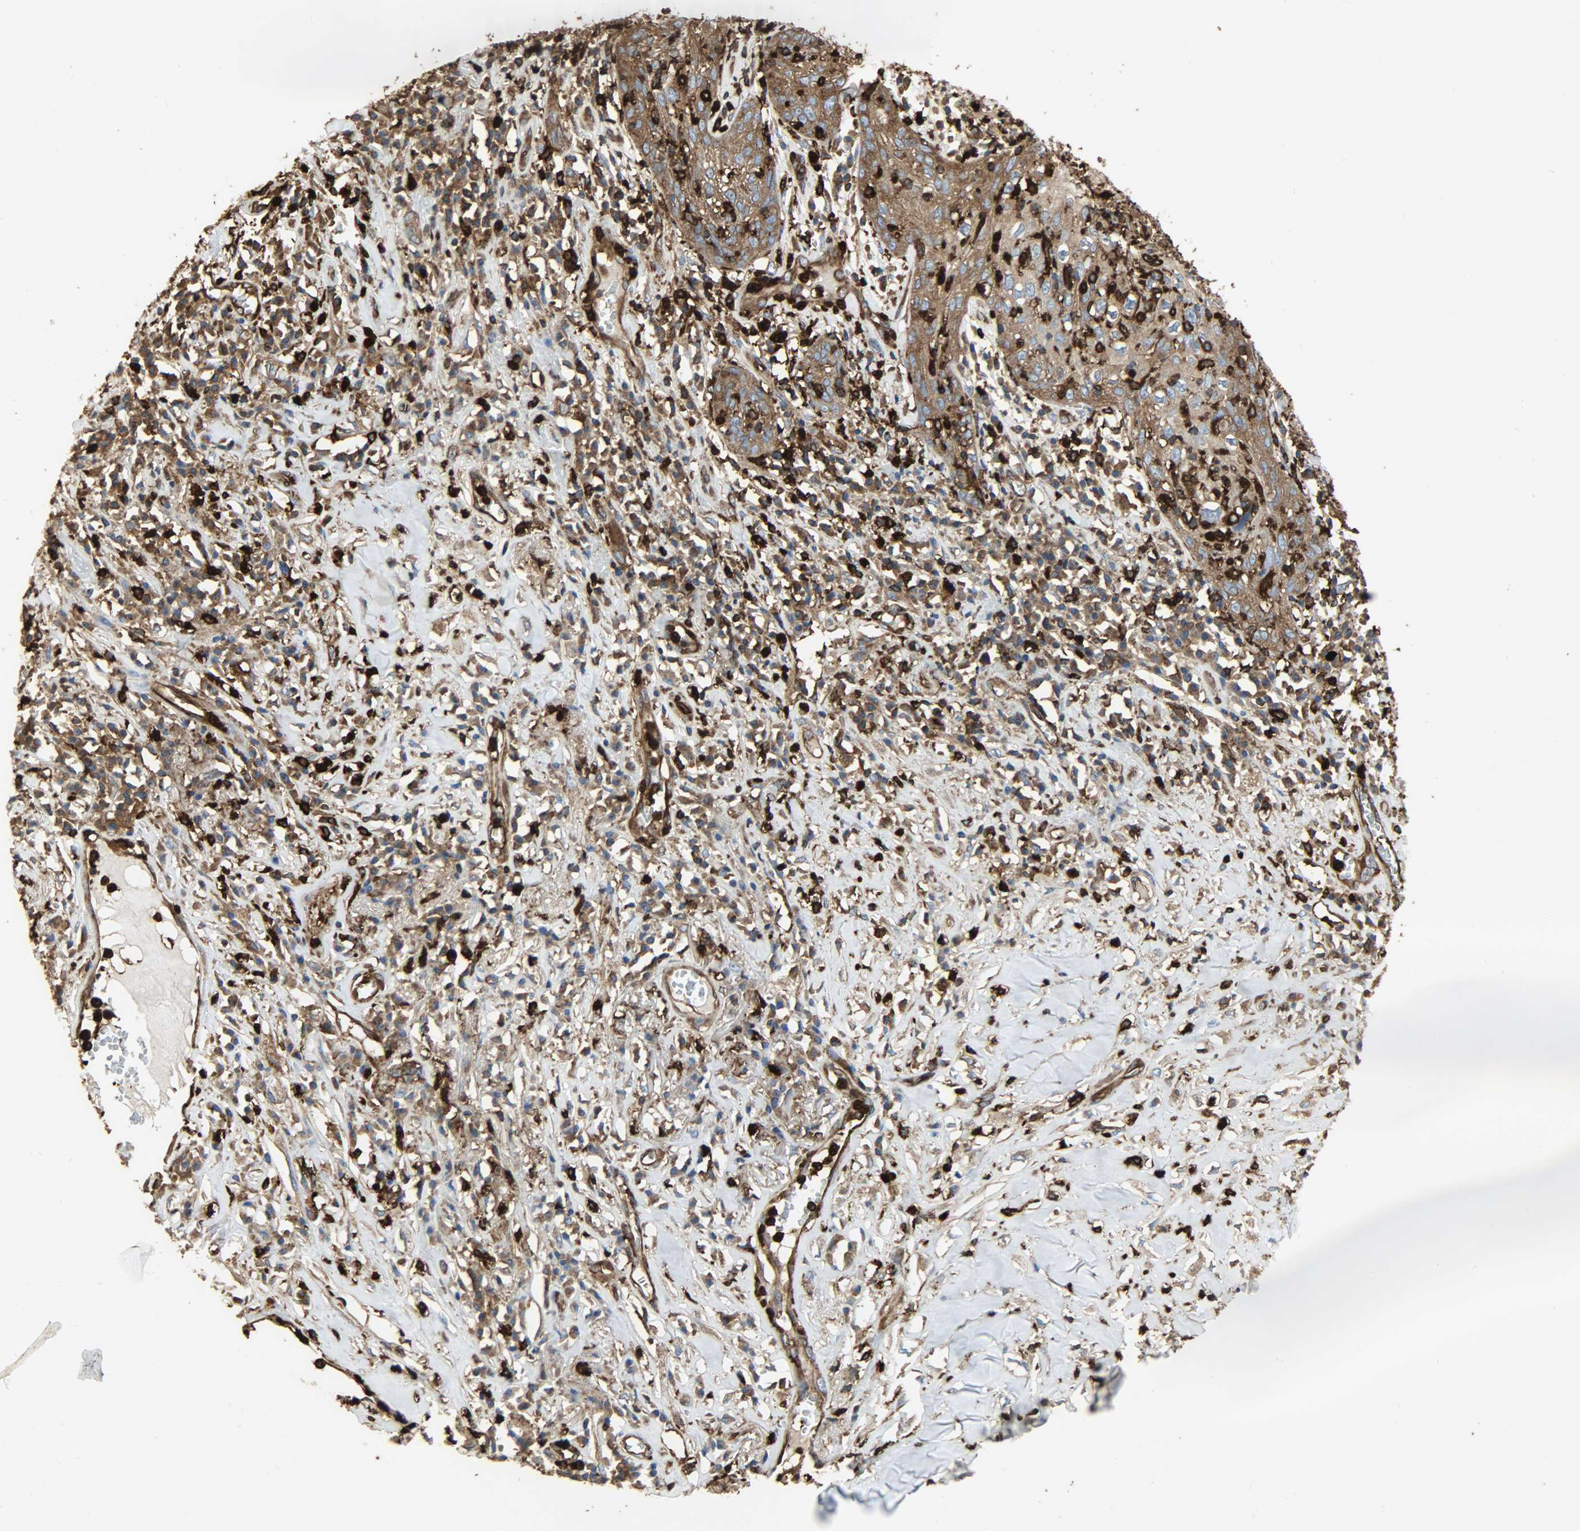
{"staining": {"intensity": "strong", "quantity": ">75%", "location": "cytoplasmic/membranous"}, "tissue": "skin cancer", "cell_type": "Tumor cells", "image_type": "cancer", "snomed": [{"axis": "morphology", "description": "Squamous cell carcinoma, NOS"}, {"axis": "topography", "description": "Skin"}], "caption": "The histopathology image exhibits a brown stain indicating the presence of a protein in the cytoplasmic/membranous of tumor cells in skin cancer (squamous cell carcinoma).", "gene": "VASP", "patient": {"sex": "male", "age": 65}}